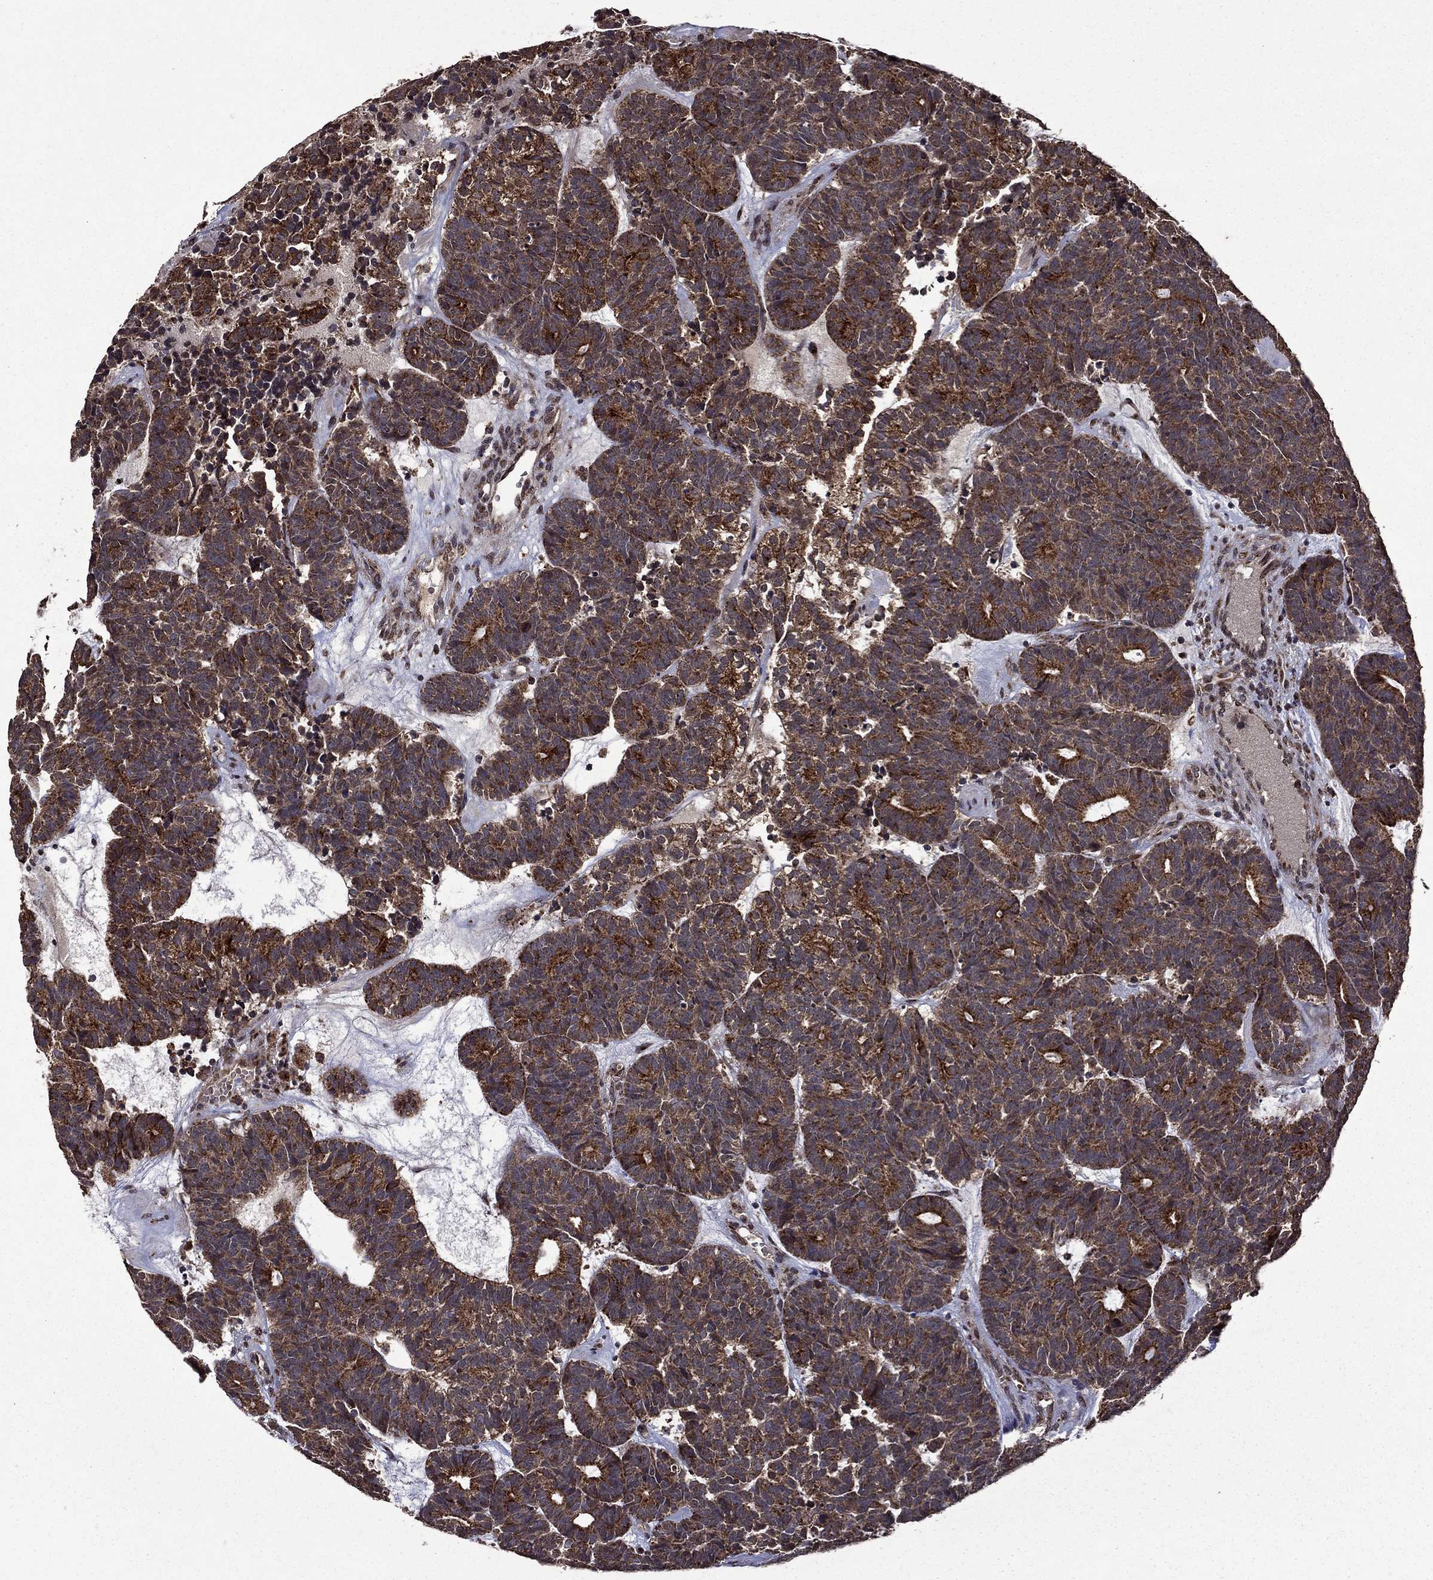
{"staining": {"intensity": "strong", "quantity": "25%-75%", "location": "cytoplasmic/membranous"}, "tissue": "head and neck cancer", "cell_type": "Tumor cells", "image_type": "cancer", "snomed": [{"axis": "morphology", "description": "Adenocarcinoma, NOS"}, {"axis": "topography", "description": "Head-Neck"}], "caption": "Head and neck adenocarcinoma tissue reveals strong cytoplasmic/membranous expression in approximately 25%-75% of tumor cells, visualized by immunohistochemistry.", "gene": "ITM2B", "patient": {"sex": "female", "age": 81}}